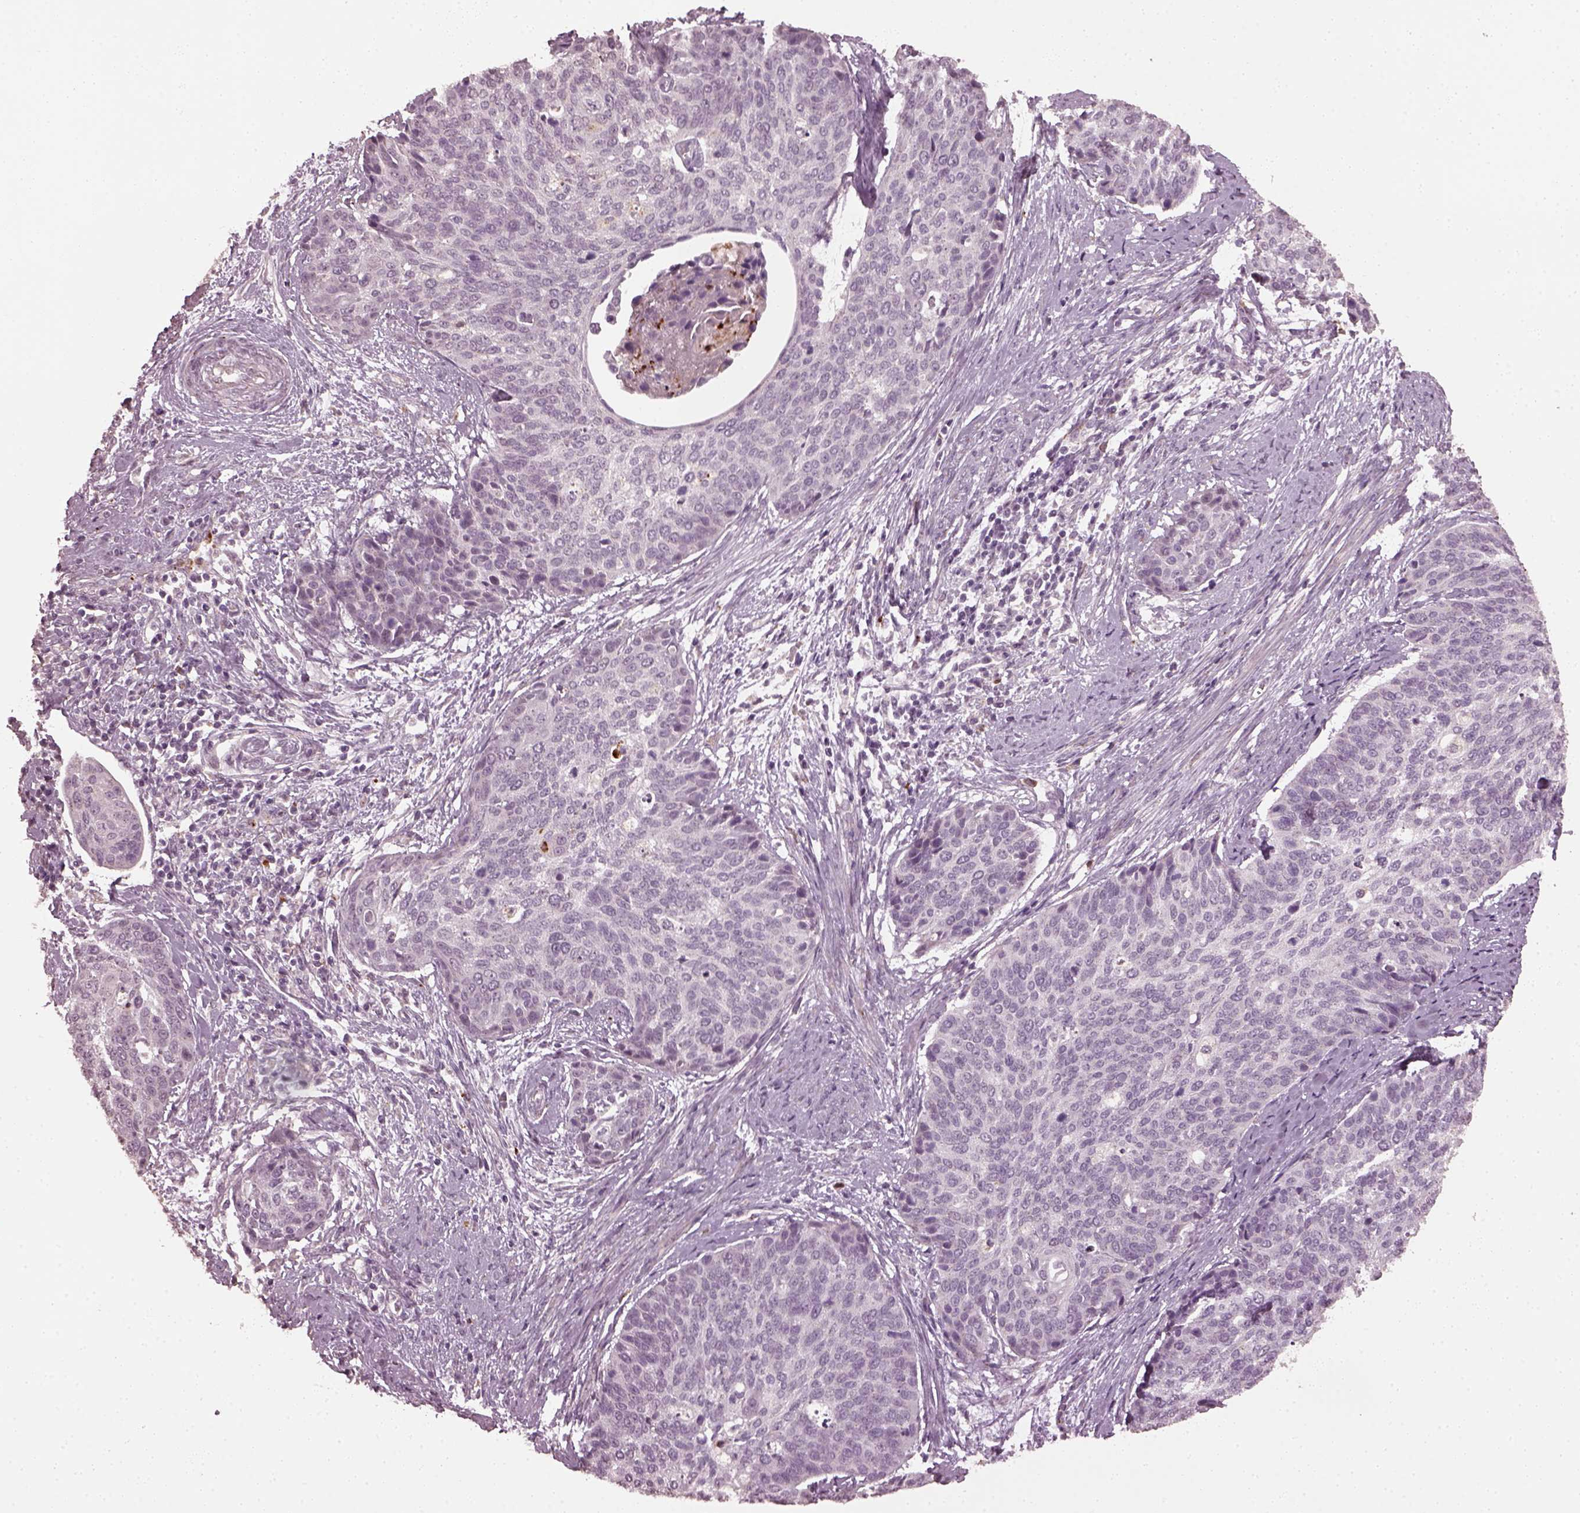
{"staining": {"intensity": "negative", "quantity": "none", "location": "none"}, "tissue": "cervical cancer", "cell_type": "Tumor cells", "image_type": "cancer", "snomed": [{"axis": "morphology", "description": "Squamous cell carcinoma, NOS"}, {"axis": "topography", "description": "Cervix"}], "caption": "Image shows no significant protein staining in tumor cells of squamous cell carcinoma (cervical).", "gene": "RUFY3", "patient": {"sex": "female", "age": 69}}